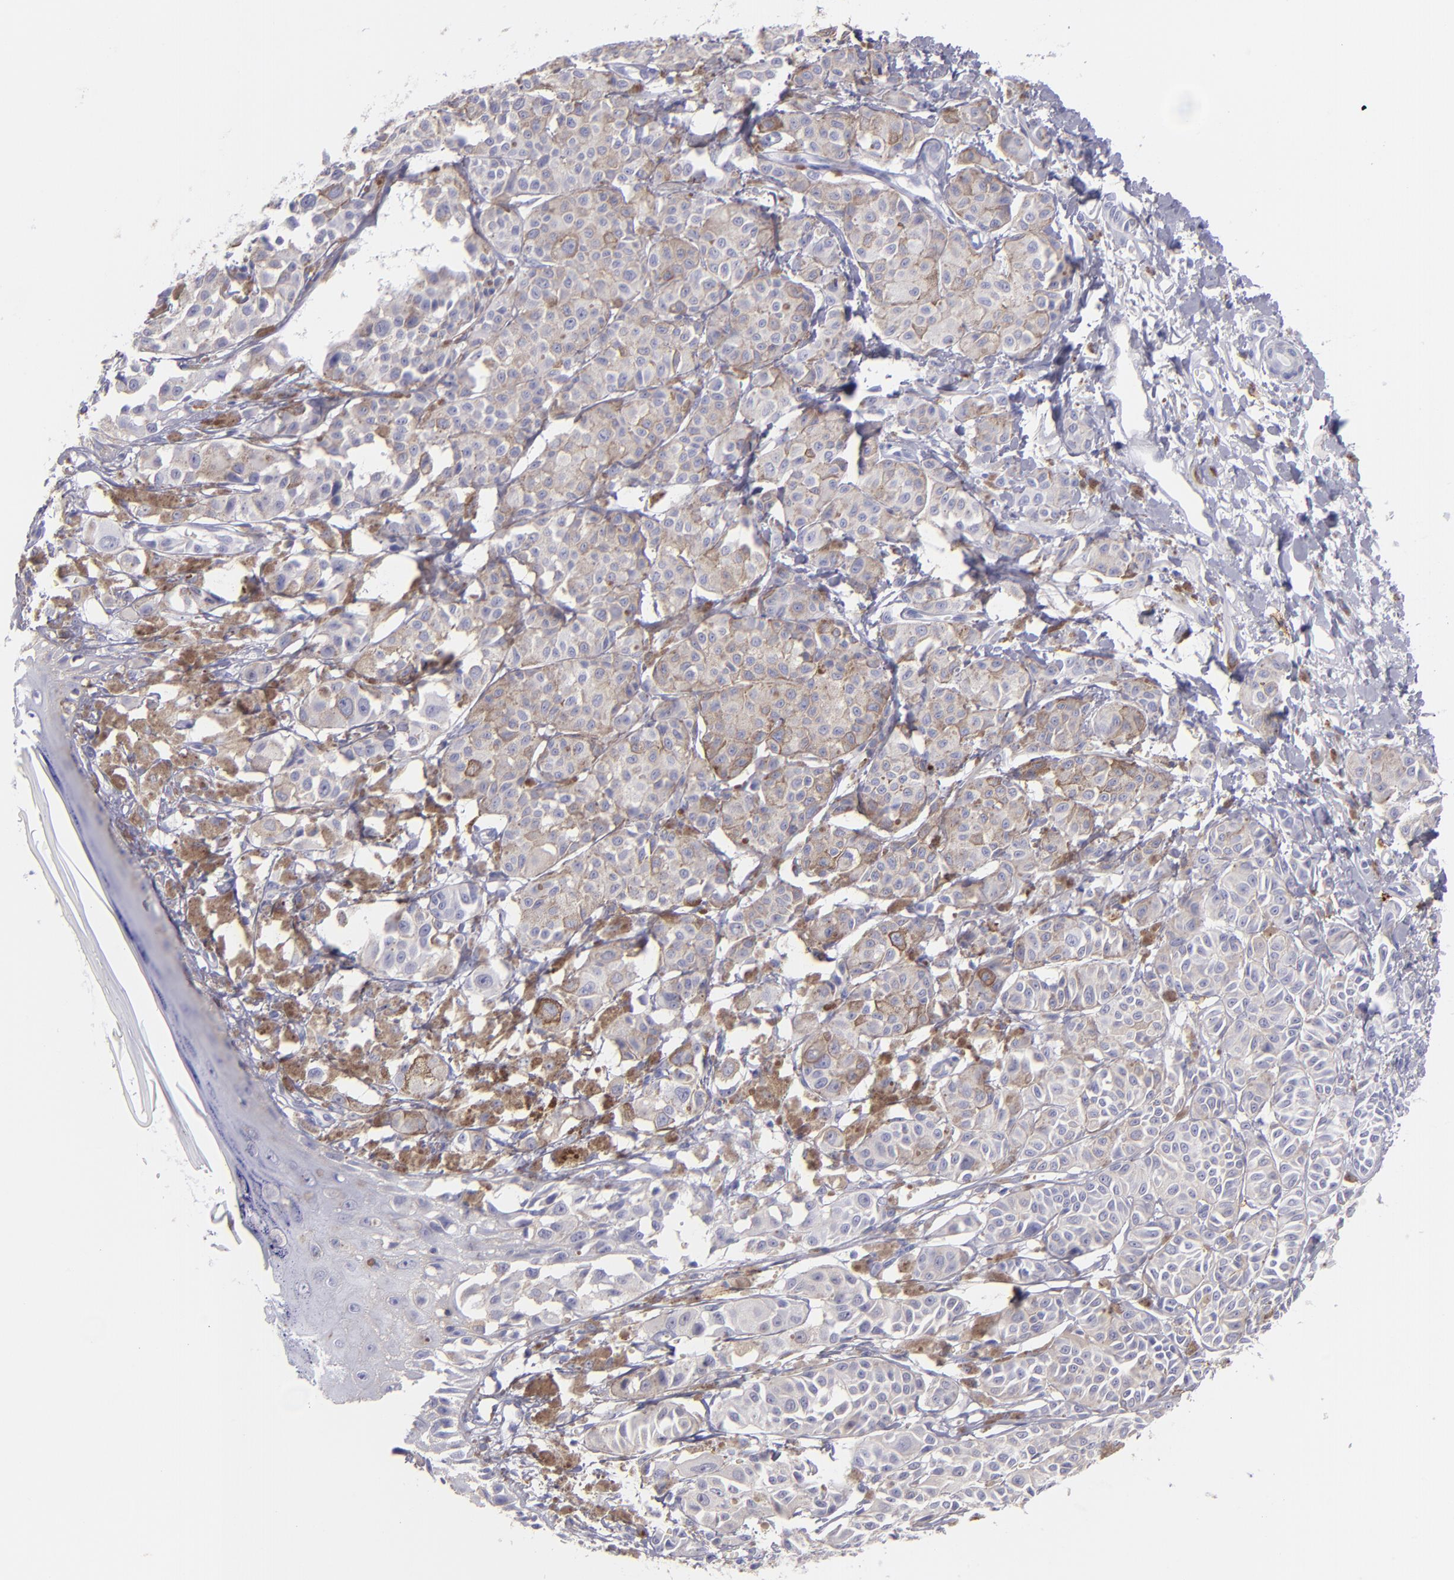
{"staining": {"intensity": "negative", "quantity": "none", "location": "none"}, "tissue": "melanoma", "cell_type": "Tumor cells", "image_type": "cancer", "snomed": [{"axis": "morphology", "description": "Malignant melanoma, NOS"}, {"axis": "topography", "description": "Skin"}], "caption": "A histopathology image of malignant melanoma stained for a protein exhibits no brown staining in tumor cells.", "gene": "CD82", "patient": {"sex": "male", "age": 76}}